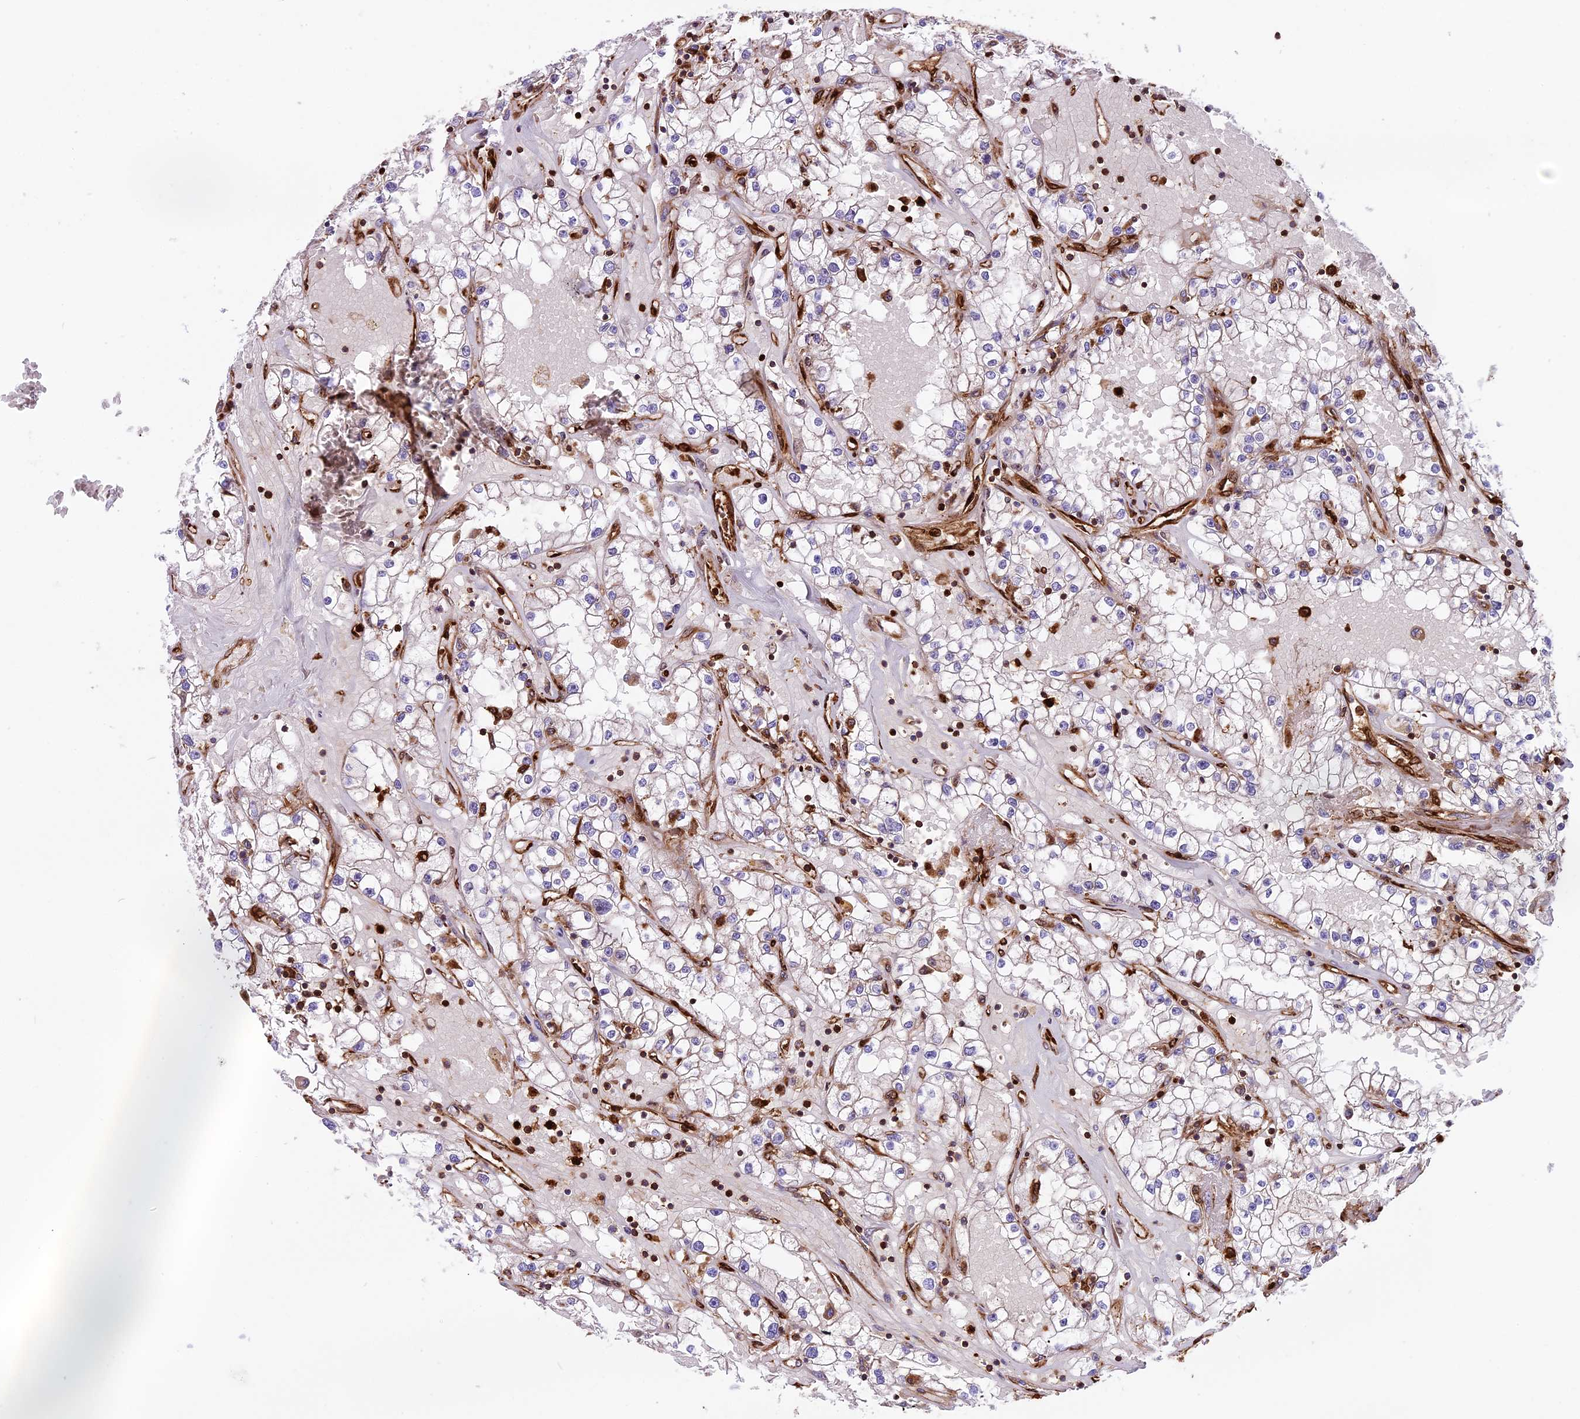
{"staining": {"intensity": "negative", "quantity": "none", "location": "none"}, "tissue": "renal cancer", "cell_type": "Tumor cells", "image_type": "cancer", "snomed": [{"axis": "morphology", "description": "Adenocarcinoma, NOS"}, {"axis": "topography", "description": "Kidney"}], "caption": "Micrograph shows no significant protein staining in tumor cells of adenocarcinoma (renal).", "gene": "CD99L2", "patient": {"sex": "male", "age": 56}}